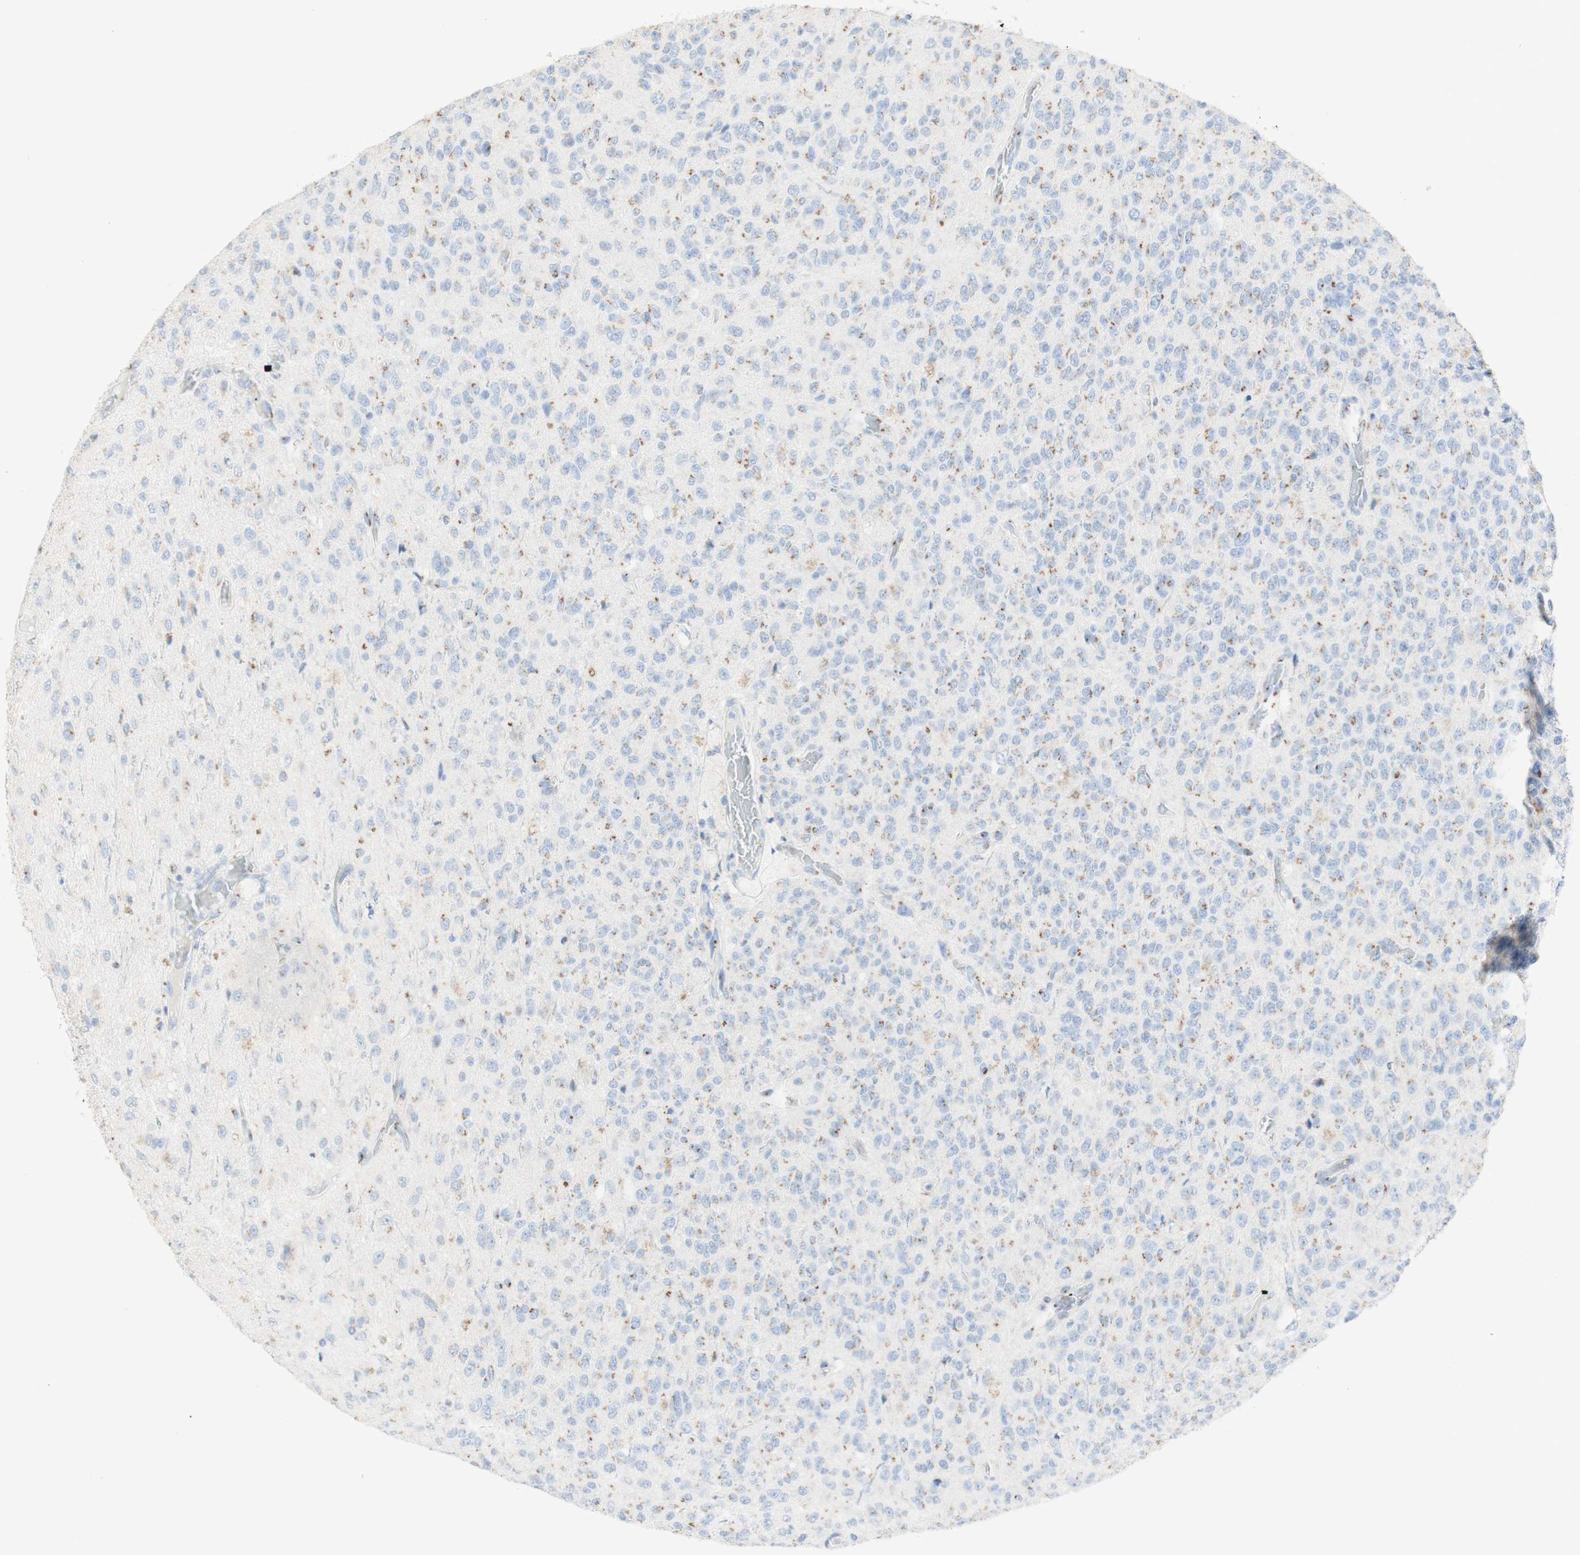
{"staining": {"intensity": "moderate", "quantity": "25%-75%", "location": "cytoplasmic/membranous"}, "tissue": "glioma", "cell_type": "Tumor cells", "image_type": "cancer", "snomed": [{"axis": "morphology", "description": "Glioma, malignant, High grade"}, {"axis": "topography", "description": "pancreas cauda"}], "caption": "Immunohistochemistry (IHC) (DAB) staining of high-grade glioma (malignant) shows moderate cytoplasmic/membranous protein positivity in approximately 25%-75% of tumor cells. (brown staining indicates protein expression, while blue staining denotes nuclei).", "gene": "MANEA", "patient": {"sex": "male", "age": 60}}